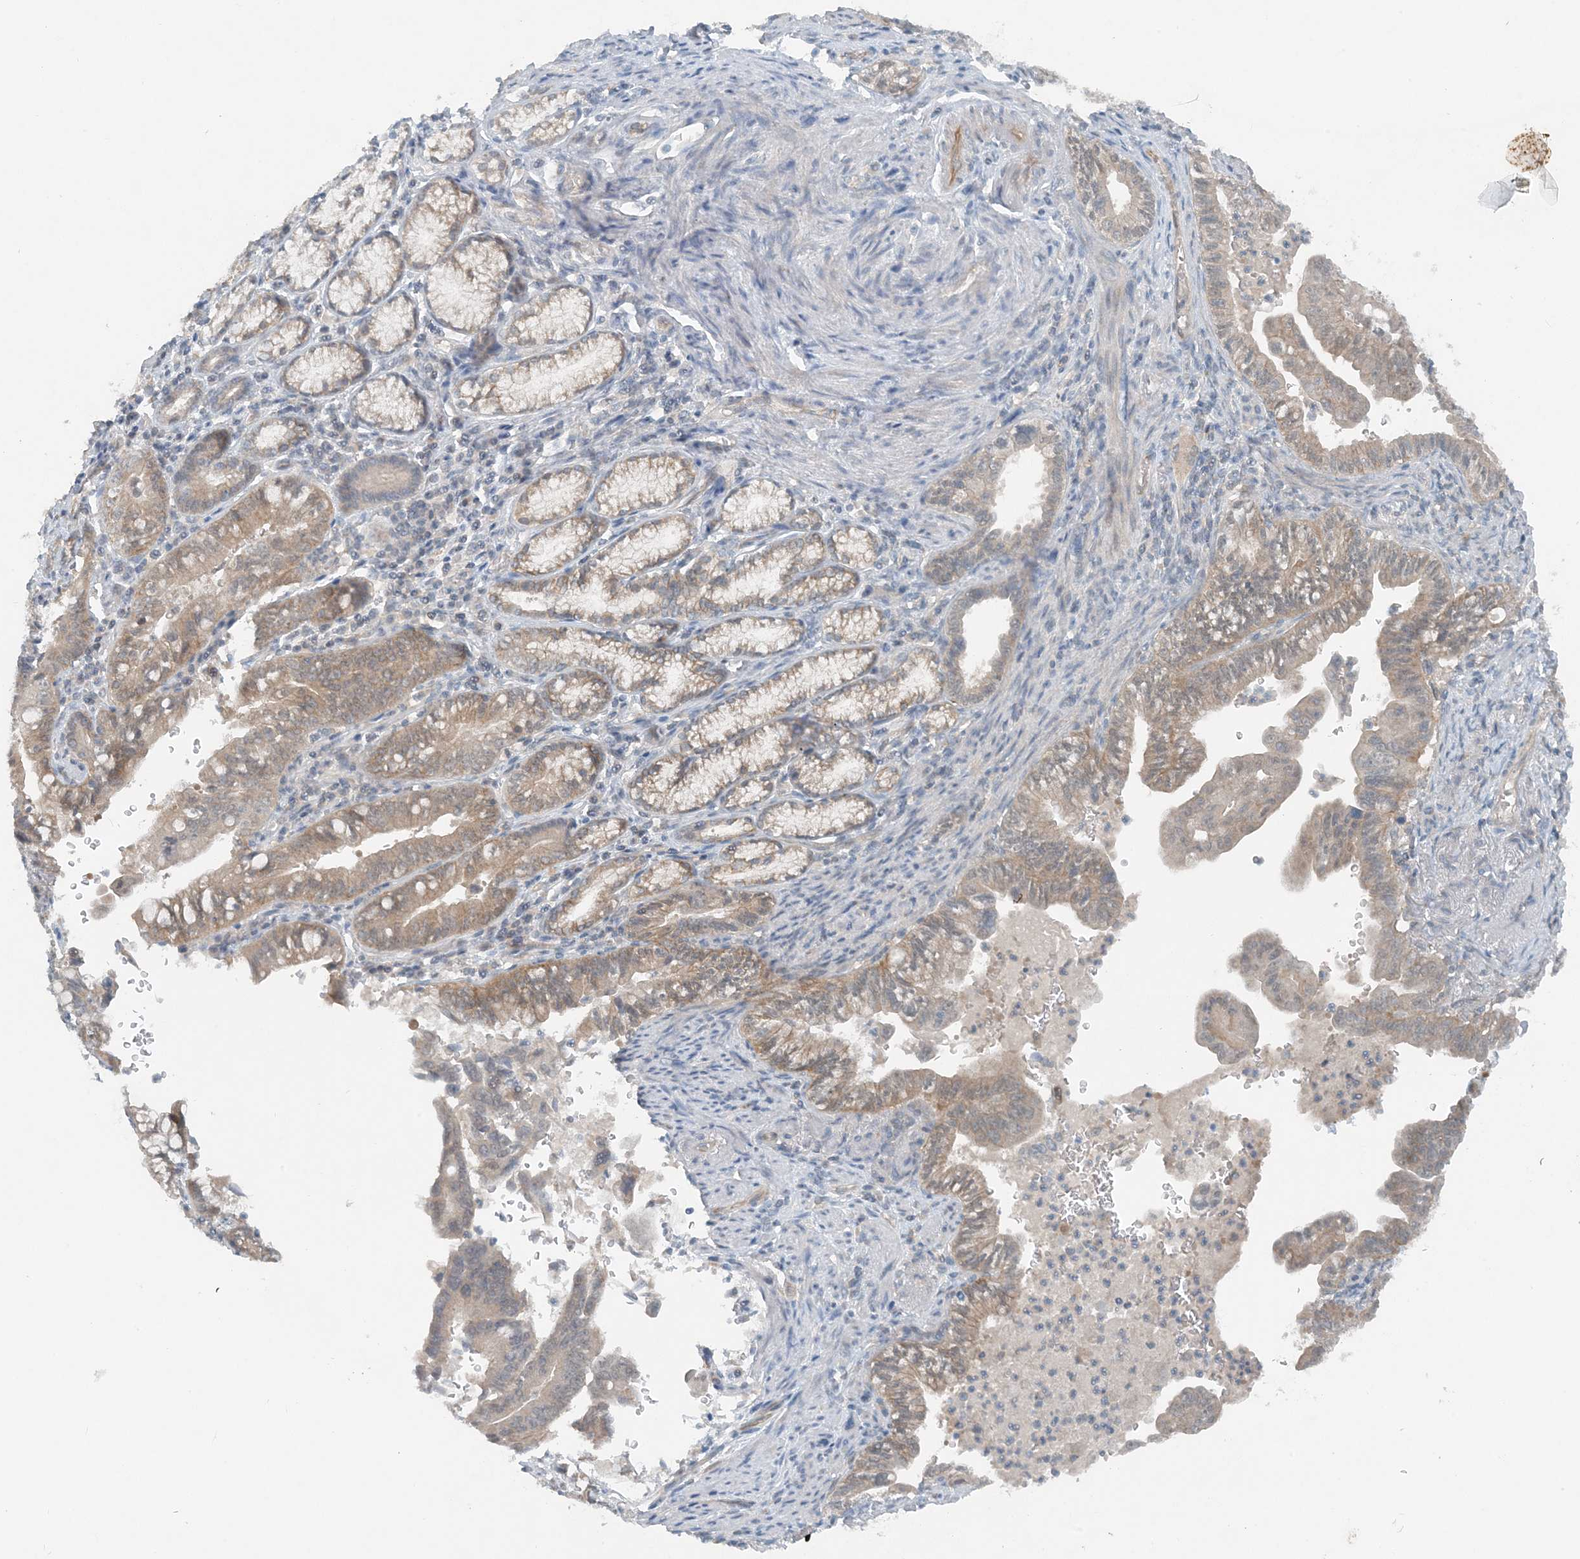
{"staining": {"intensity": "weak", "quantity": "25%-75%", "location": "cytoplasmic/membranous"}, "tissue": "pancreatic cancer", "cell_type": "Tumor cells", "image_type": "cancer", "snomed": [{"axis": "morphology", "description": "Adenocarcinoma, NOS"}, {"axis": "topography", "description": "Pancreas"}], "caption": "Human pancreatic cancer stained with a brown dye displays weak cytoplasmic/membranous positive staining in approximately 25%-75% of tumor cells.", "gene": "MITD1", "patient": {"sex": "male", "age": 70}}